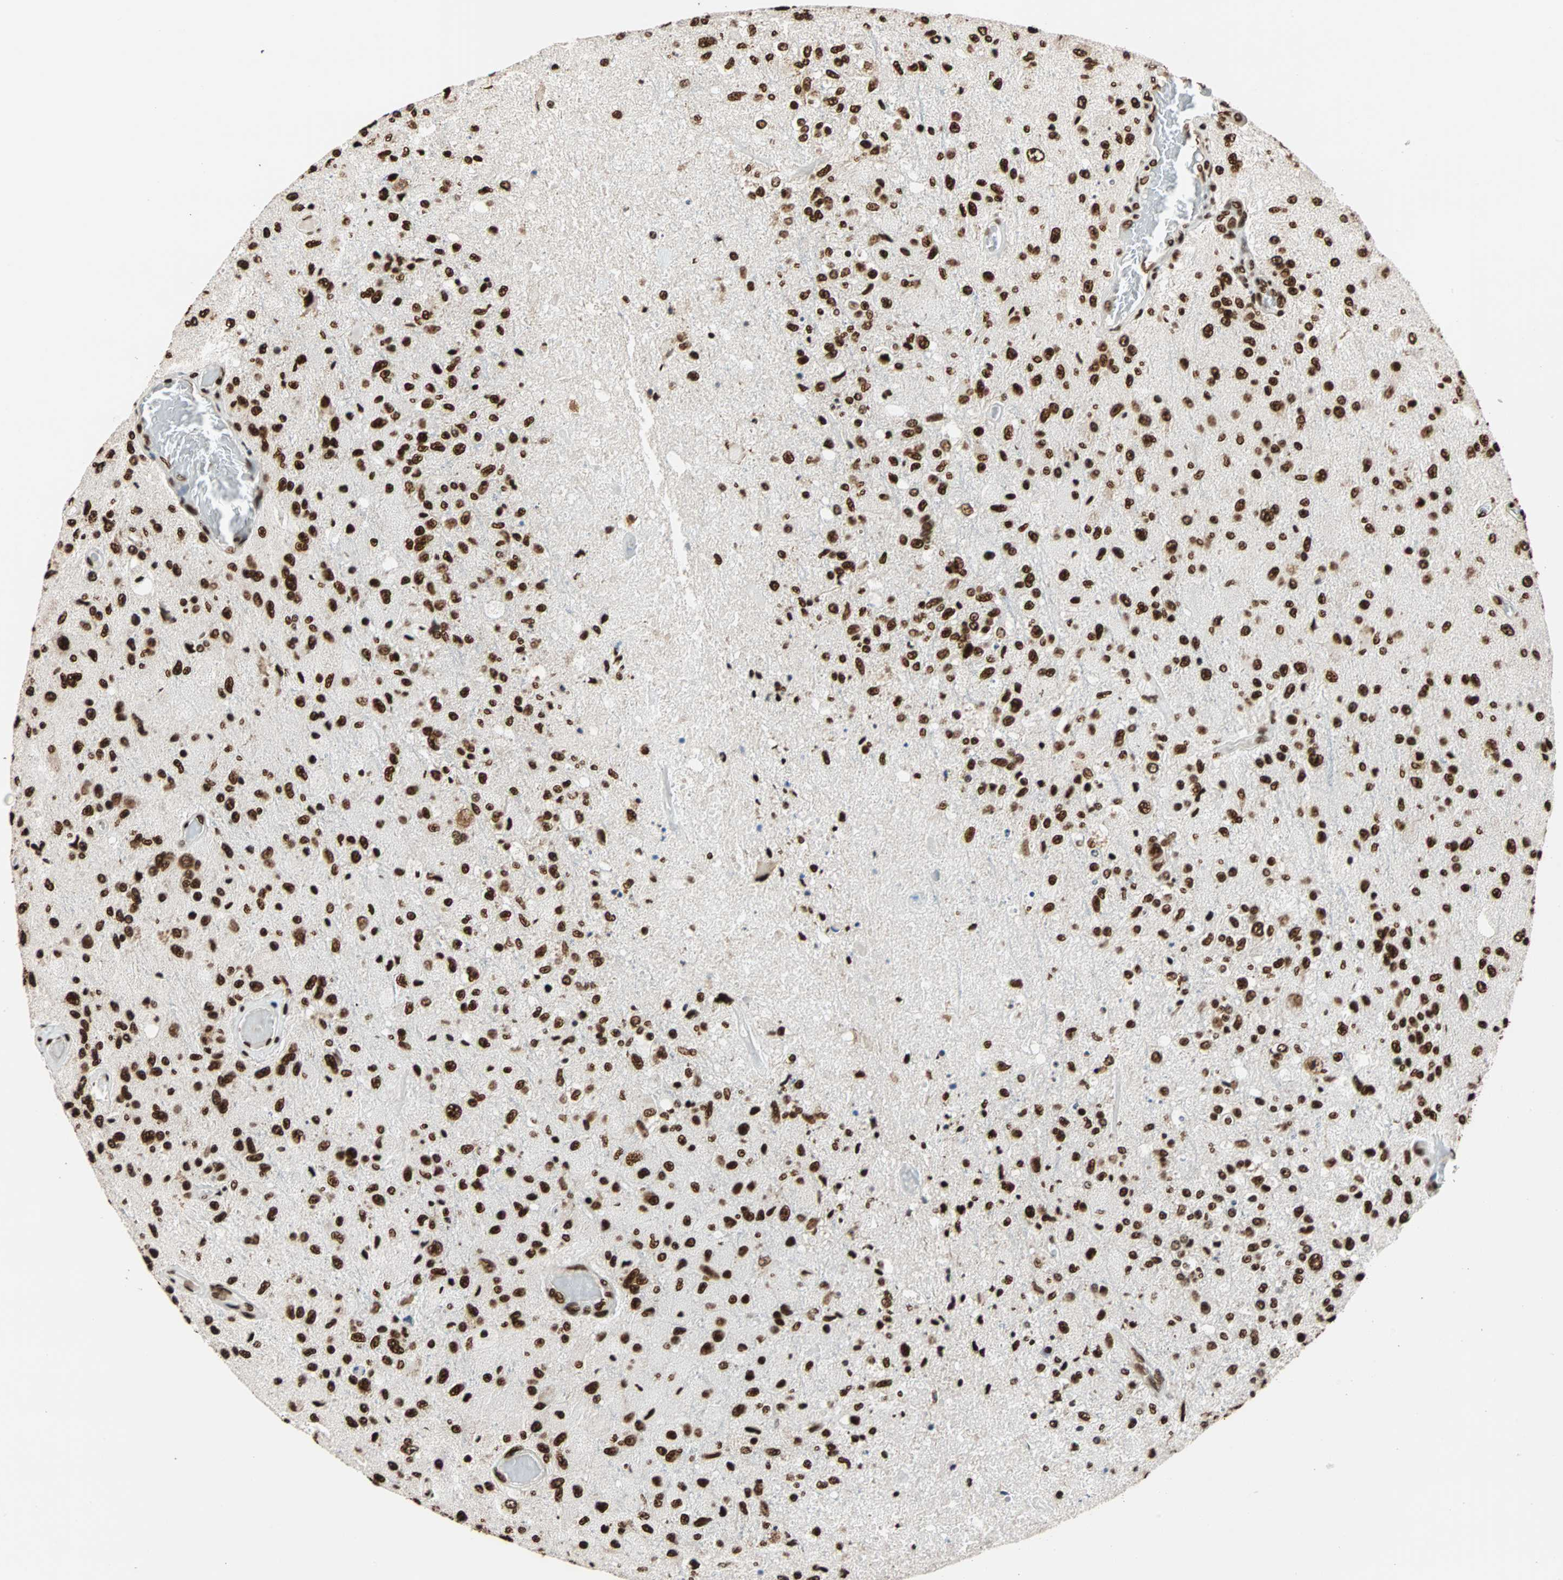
{"staining": {"intensity": "strong", "quantity": ">75%", "location": "nuclear"}, "tissue": "glioma", "cell_type": "Tumor cells", "image_type": "cancer", "snomed": [{"axis": "morphology", "description": "Normal tissue, NOS"}, {"axis": "morphology", "description": "Glioma, malignant, High grade"}, {"axis": "topography", "description": "Cerebral cortex"}], "caption": "Protein expression analysis of human malignant glioma (high-grade) reveals strong nuclear expression in approximately >75% of tumor cells.", "gene": "ILF2", "patient": {"sex": "male", "age": 77}}